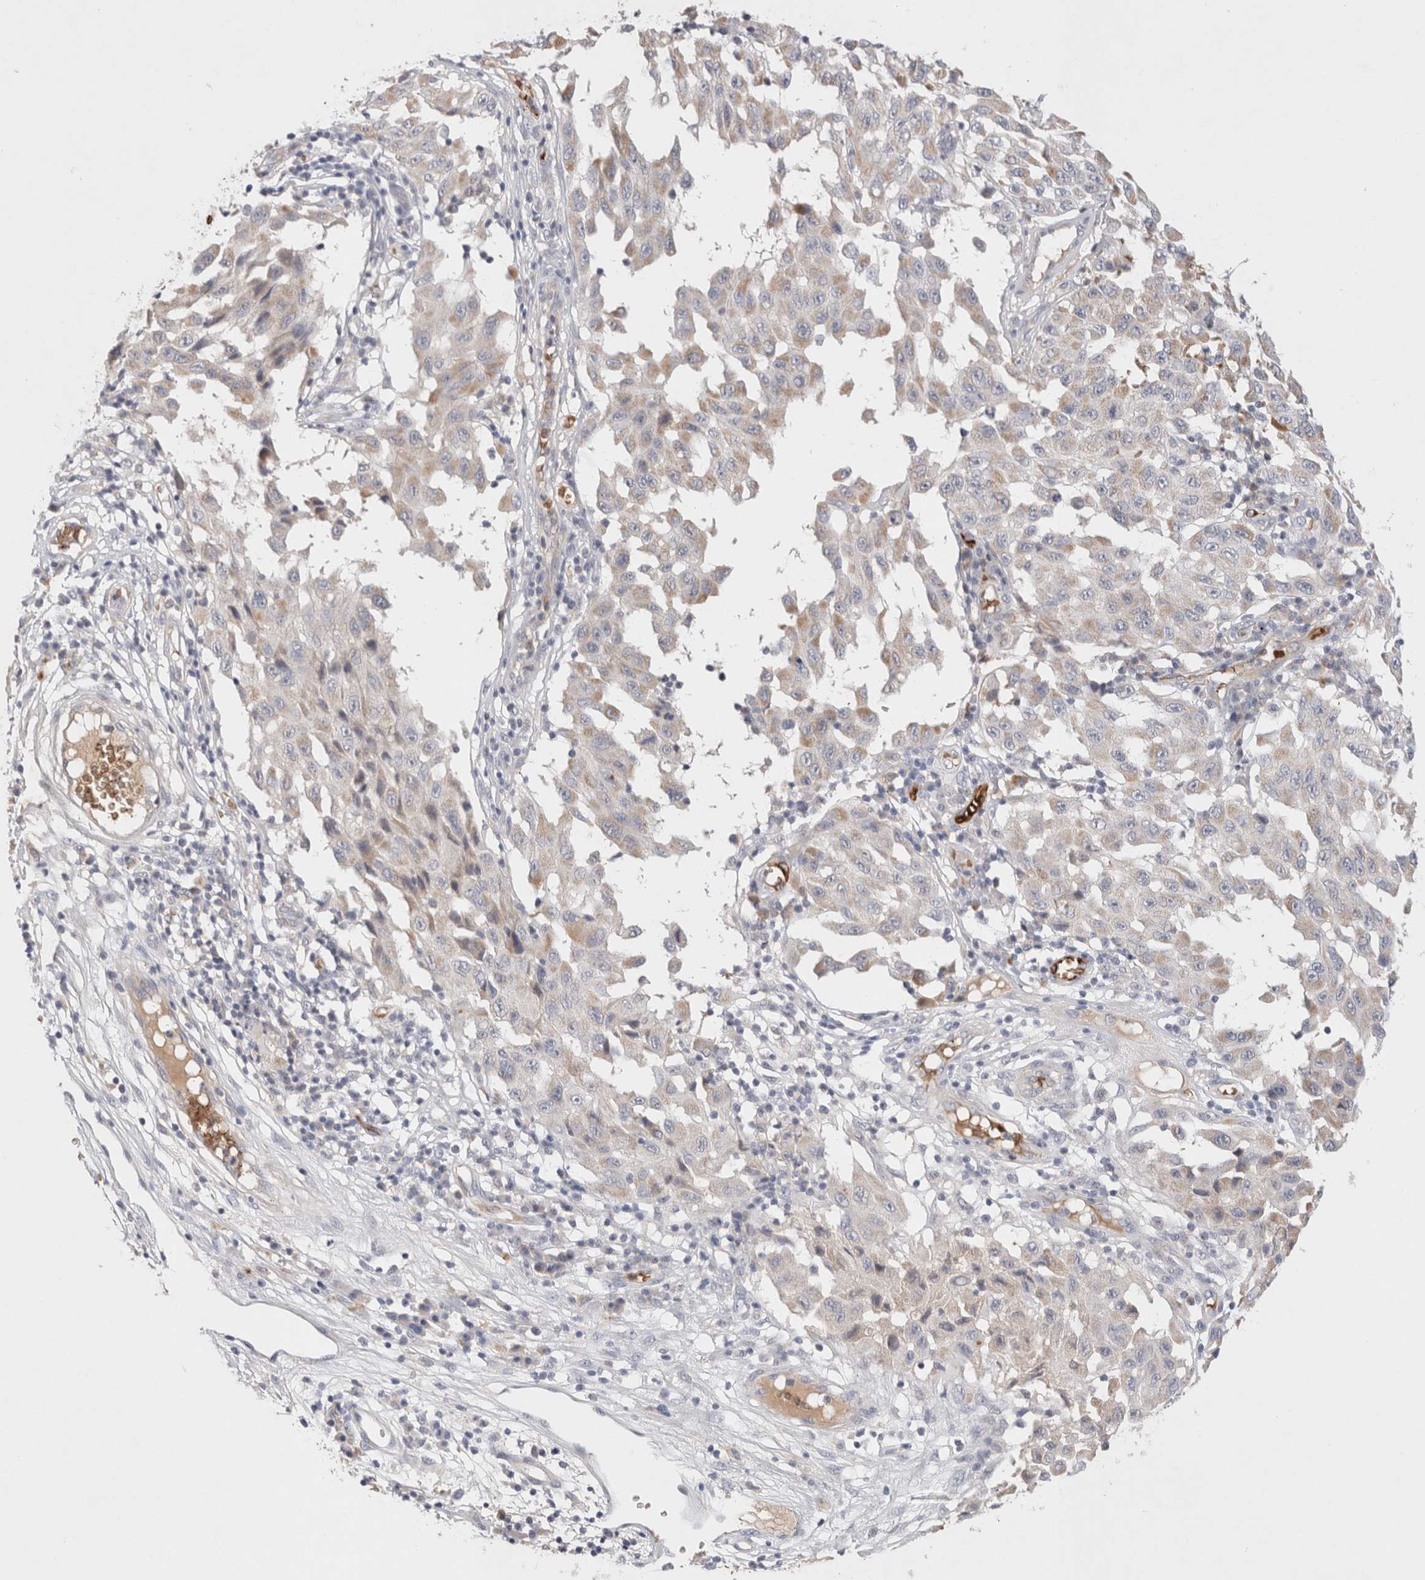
{"staining": {"intensity": "weak", "quantity": "<25%", "location": "cytoplasmic/membranous"}, "tissue": "melanoma", "cell_type": "Tumor cells", "image_type": "cancer", "snomed": [{"axis": "morphology", "description": "Malignant melanoma, NOS"}, {"axis": "topography", "description": "Skin"}], "caption": "The photomicrograph exhibits no significant positivity in tumor cells of melanoma.", "gene": "MST1", "patient": {"sex": "male", "age": 30}}